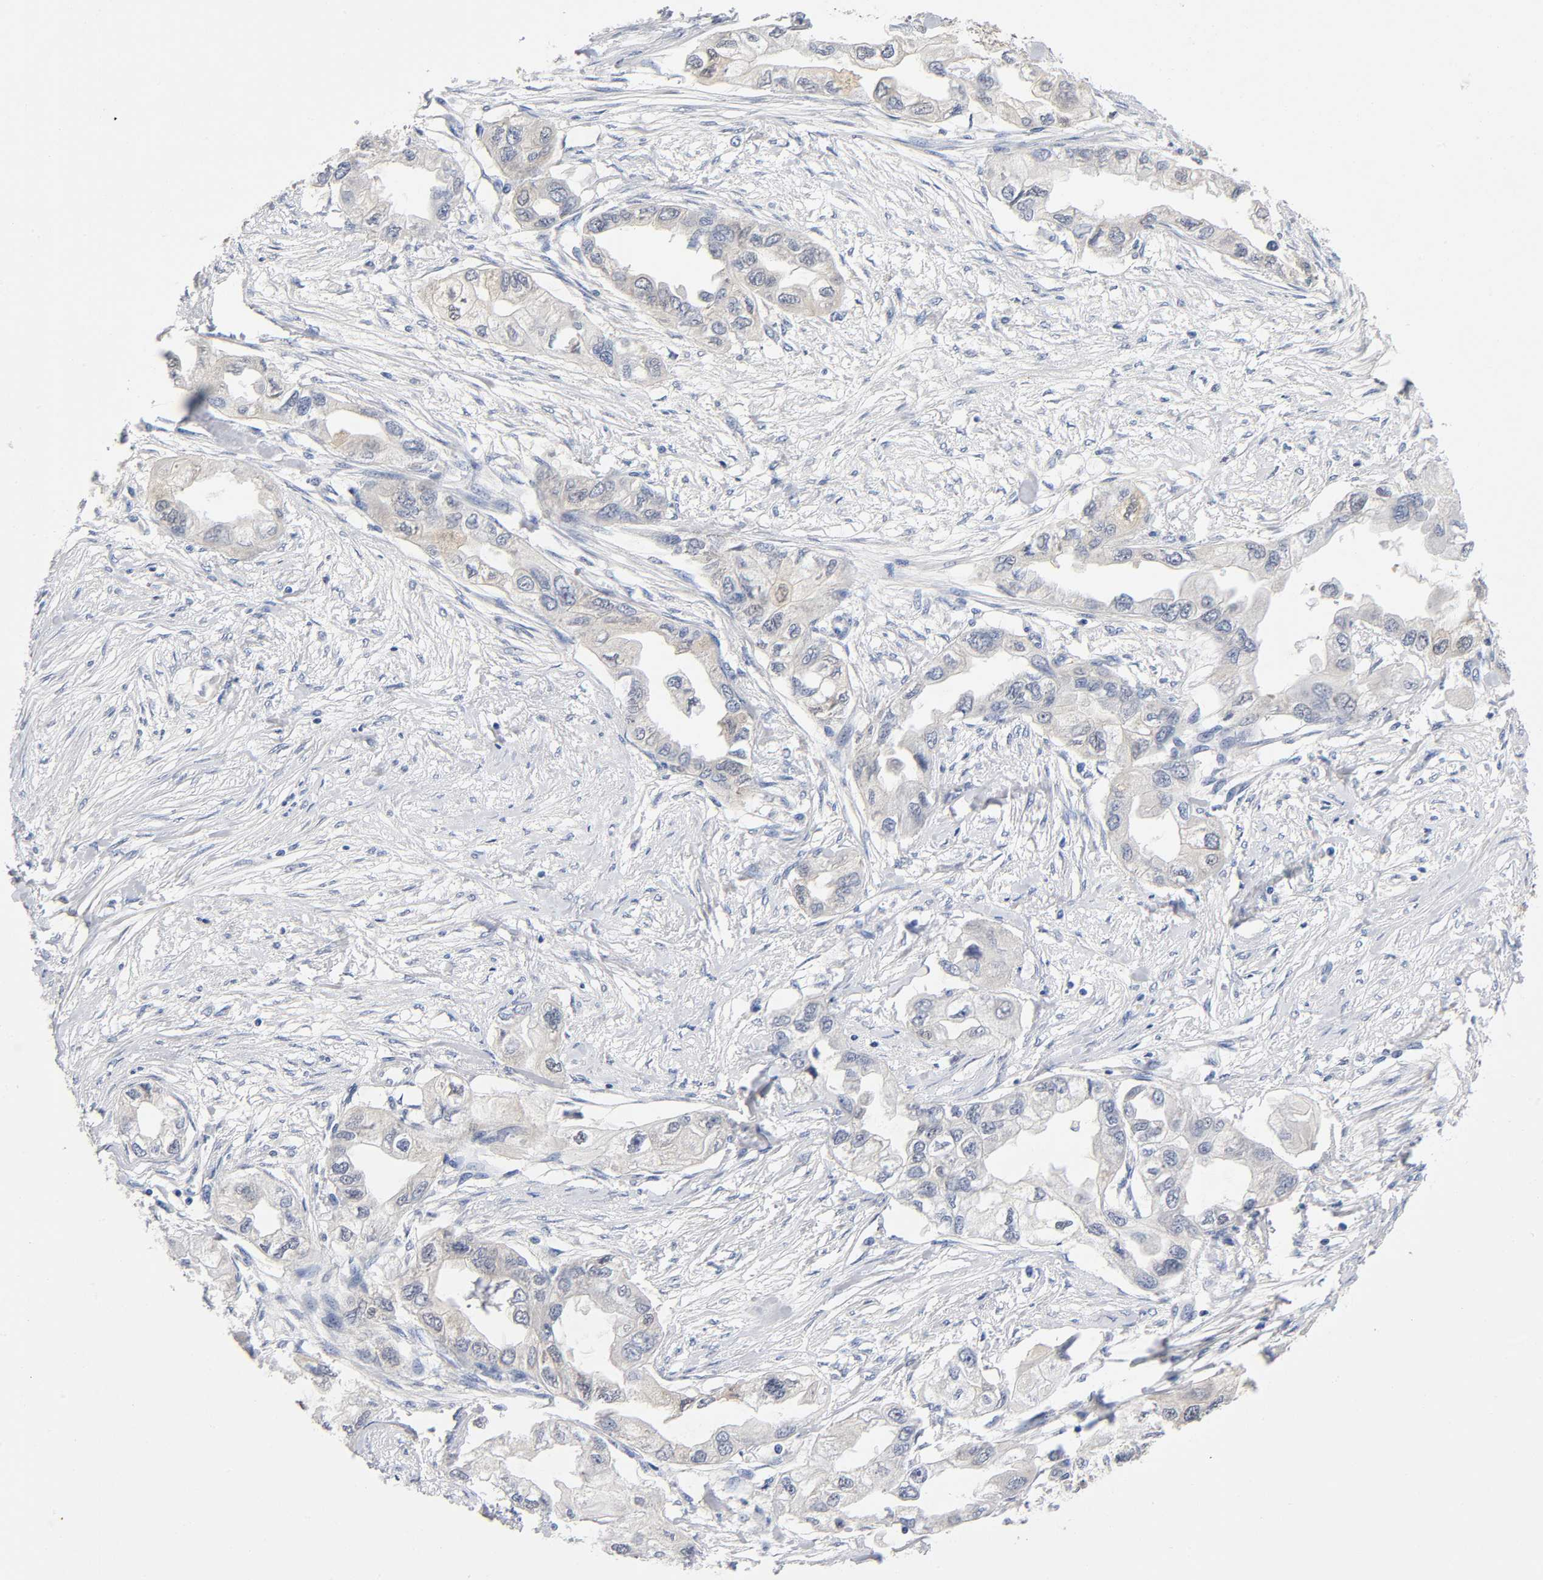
{"staining": {"intensity": "weak", "quantity": "<25%", "location": "cytoplasmic/membranous"}, "tissue": "endometrial cancer", "cell_type": "Tumor cells", "image_type": "cancer", "snomed": [{"axis": "morphology", "description": "Adenocarcinoma, NOS"}, {"axis": "topography", "description": "Endometrium"}], "caption": "Immunohistochemistry micrograph of neoplastic tissue: endometrial adenocarcinoma stained with DAB (3,3'-diaminobenzidine) demonstrates no significant protein staining in tumor cells.", "gene": "TNC", "patient": {"sex": "female", "age": 67}}